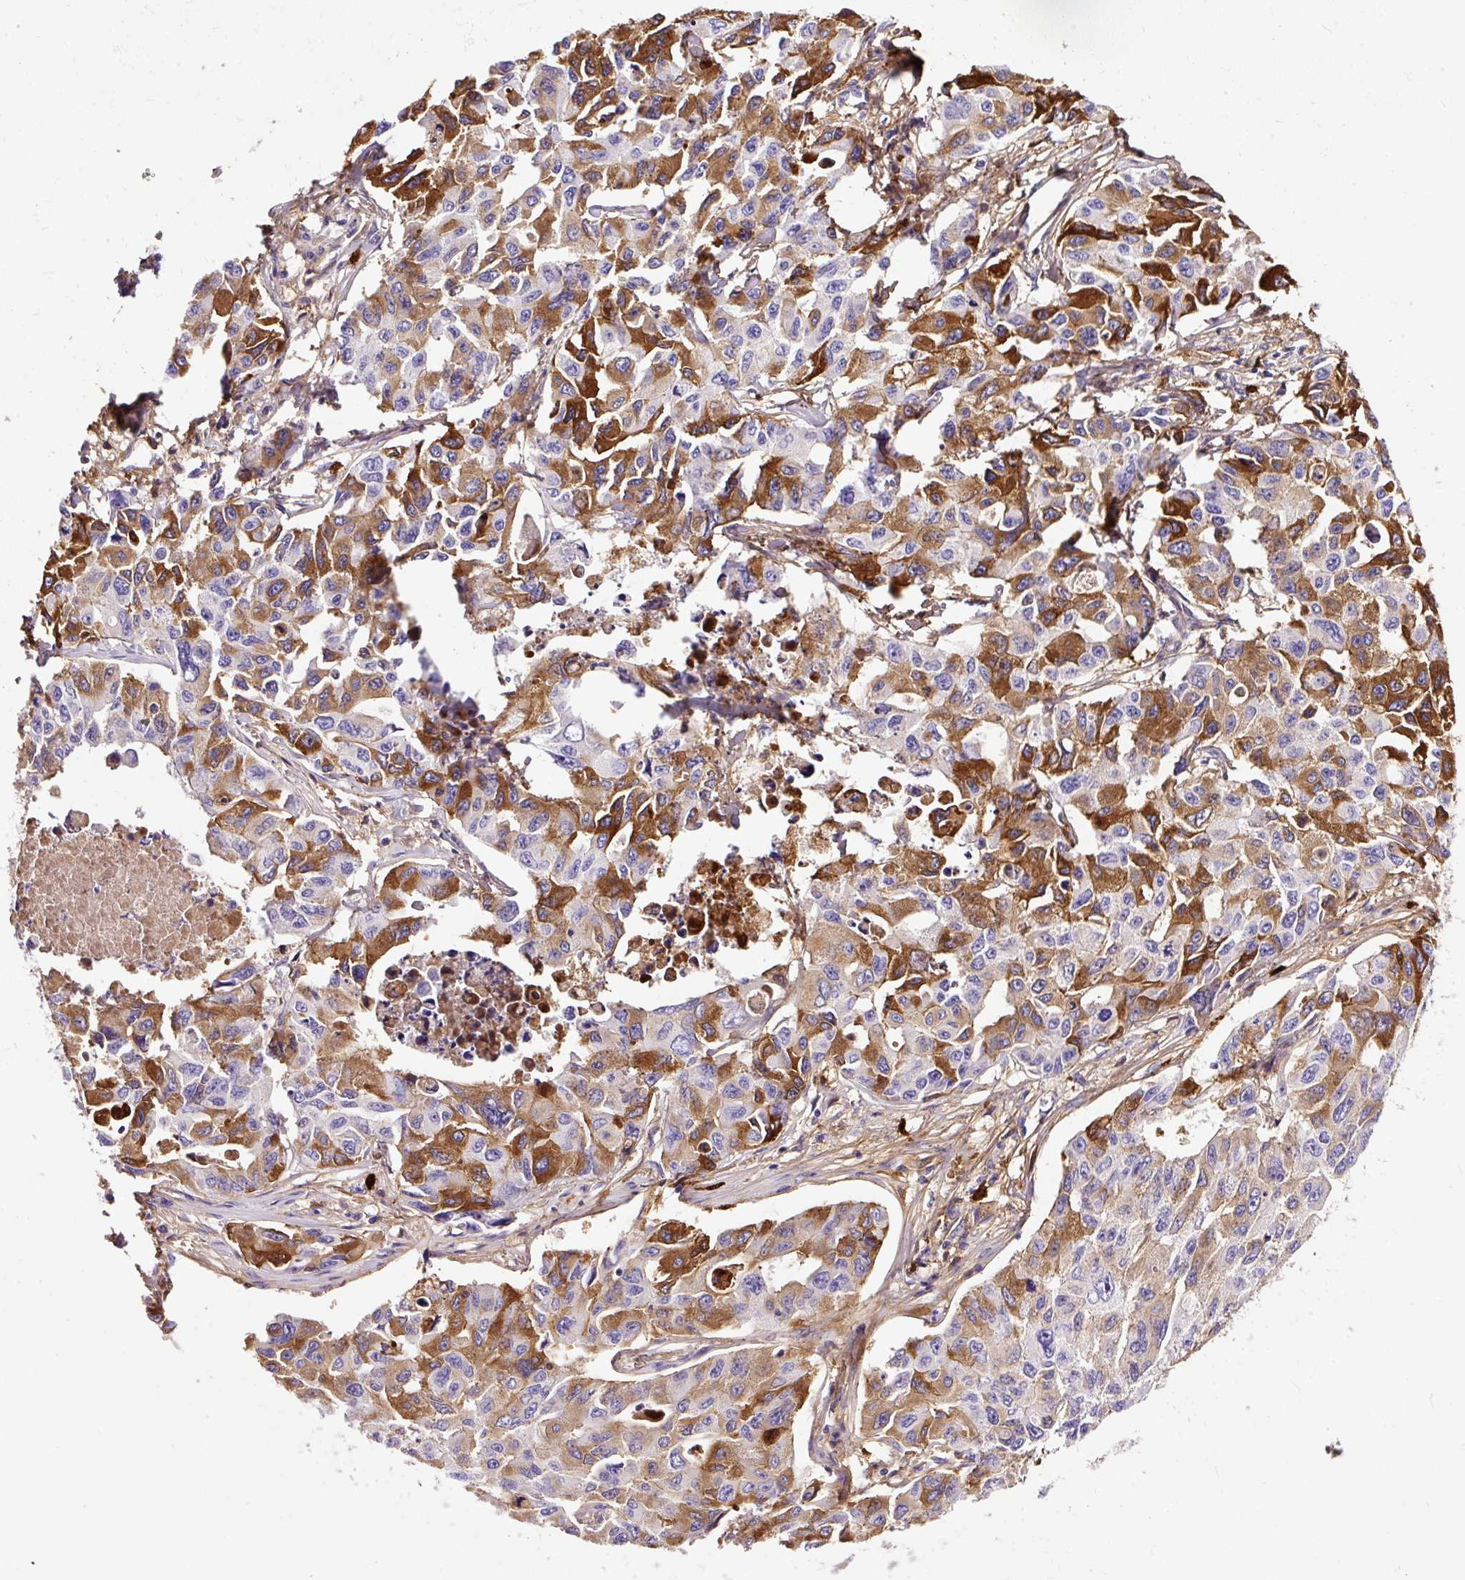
{"staining": {"intensity": "moderate", "quantity": "25%-75%", "location": "cytoplasmic/membranous"}, "tissue": "lung cancer", "cell_type": "Tumor cells", "image_type": "cancer", "snomed": [{"axis": "morphology", "description": "Adenocarcinoma, NOS"}, {"axis": "topography", "description": "Lung"}], "caption": "Immunohistochemical staining of lung adenocarcinoma displays medium levels of moderate cytoplasmic/membranous protein staining in approximately 25%-75% of tumor cells. Nuclei are stained in blue.", "gene": "CLEC3B", "patient": {"sex": "male", "age": 64}}